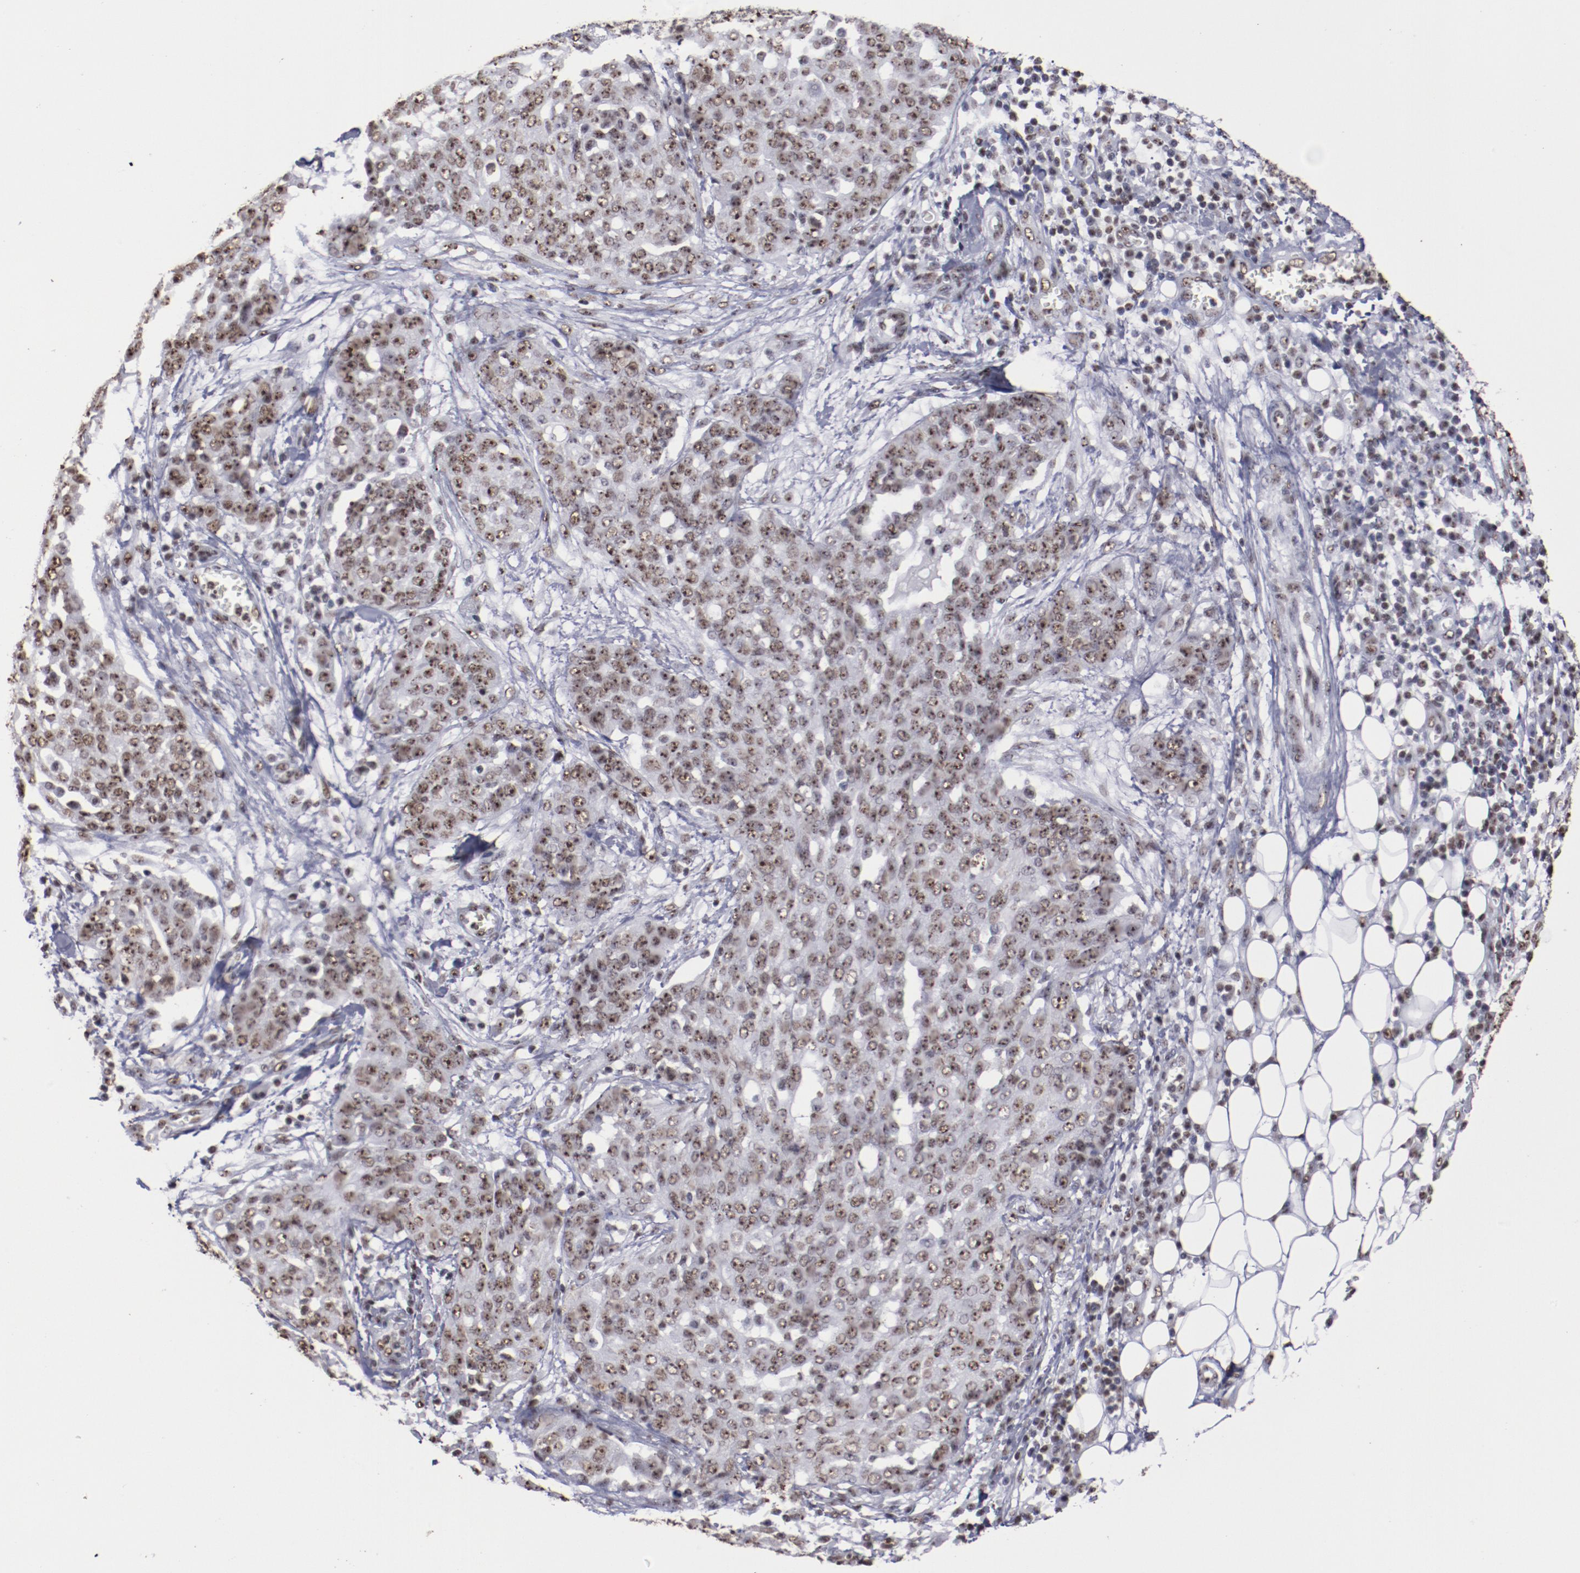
{"staining": {"intensity": "moderate", "quantity": ">75%", "location": "nuclear"}, "tissue": "ovarian cancer", "cell_type": "Tumor cells", "image_type": "cancer", "snomed": [{"axis": "morphology", "description": "Cystadenocarcinoma, serous, NOS"}, {"axis": "topography", "description": "Soft tissue"}, {"axis": "topography", "description": "Ovary"}], "caption": "Moderate nuclear protein staining is appreciated in approximately >75% of tumor cells in ovarian cancer (serous cystadenocarcinoma).", "gene": "HNRNPA2B1", "patient": {"sex": "female", "age": 57}}